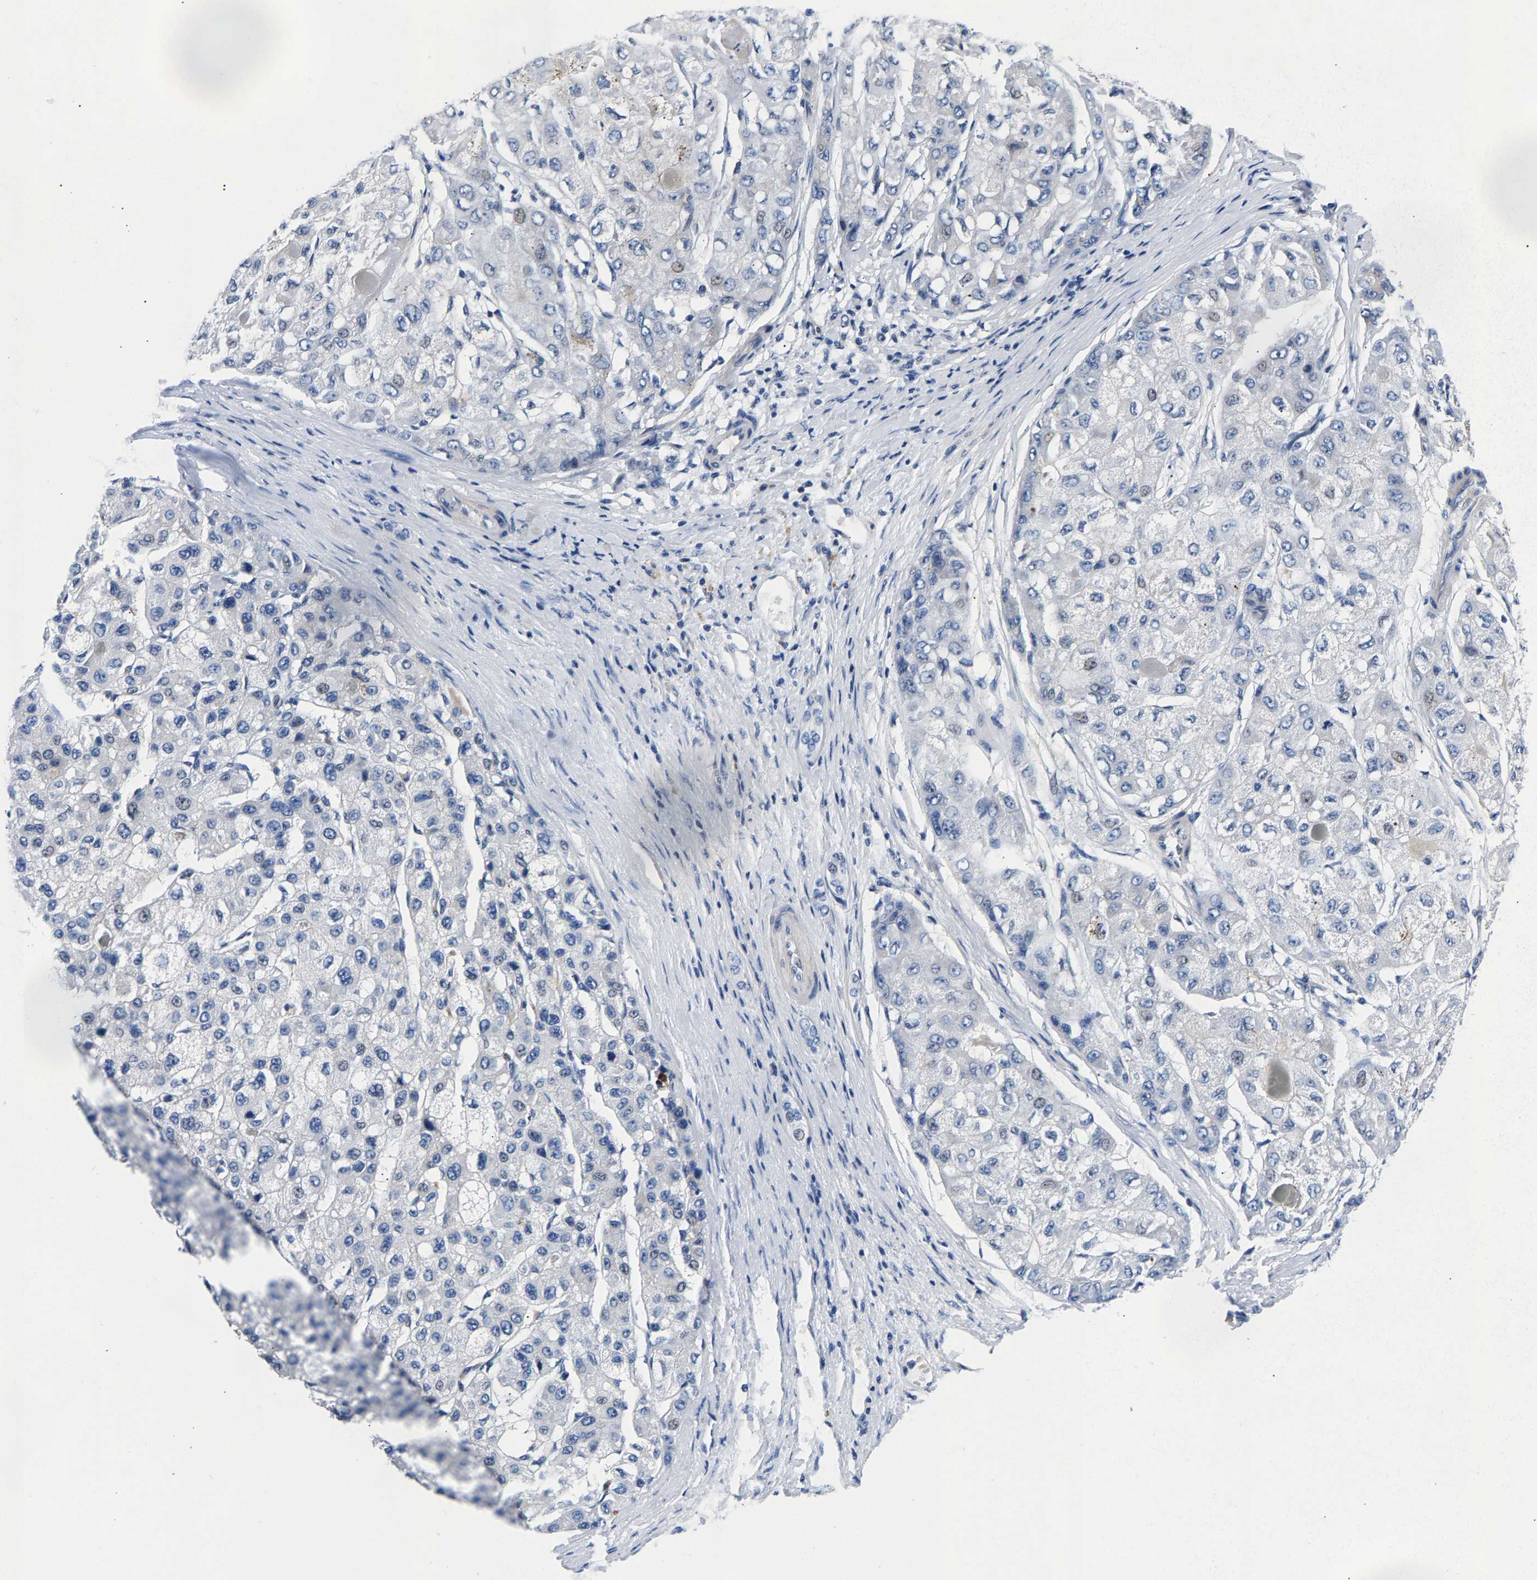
{"staining": {"intensity": "negative", "quantity": "none", "location": "none"}, "tissue": "liver cancer", "cell_type": "Tumor cells", "image_type": "cancer", "snomed": [{"axis": "morphology", "description": "Carcinoma, Hepatocellular, NOS"}, {"axis": "topography", "description": "Liver"}], "caption": "High power microscopy photomicrograph of an immunohistochemistry (IHC) photomicrograph of hepatocellular carcinoma (liver), revealing no significant staining in tumor cells.", "gene": "P2RY4", "patient": {"sex": "male", "age": 80}}